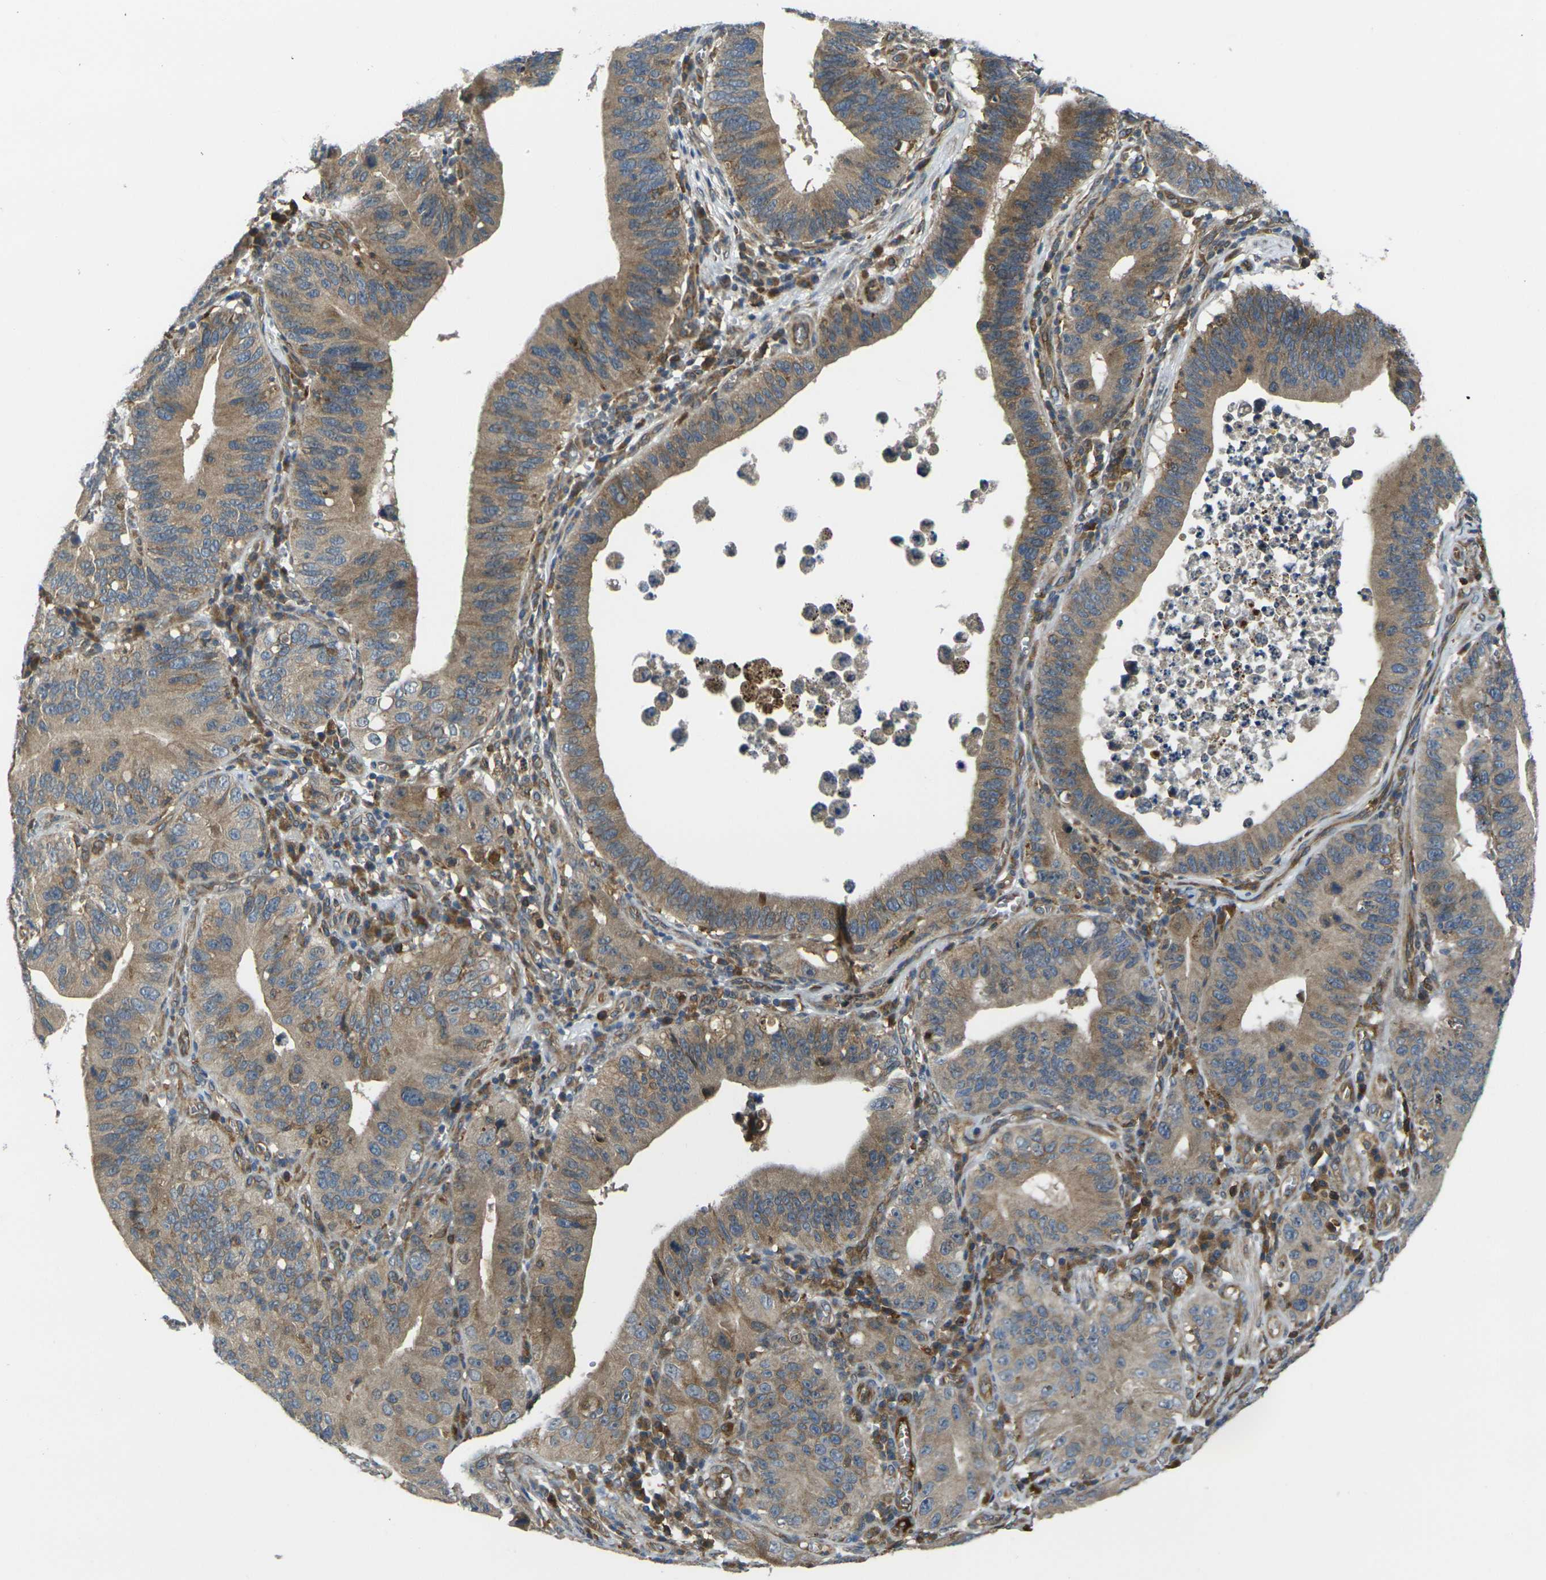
{"staining": {"intensity": "moderate", "quantity": ">75%", "location": "cytoplasmic/membranous"}, "tissue": "stomach cancer", "cell_type": "Tumor cells", "image_type": "cancer", "snomed": [{"axis": "morphology", "description": "Adenocarcinoma, NOS"}, {"axis": "topography", "description": "Stomach"}, {"axis": "topography", "description": "Gastric cardia"}], "caption": "Adenocarcinoma (stomach) was stained to show a protein in brown. There is medium levels of moderate cytoplasmic/membranous positivity in about >75% of tumor cells.", "gene": "FZD1", "patient": {"sex": "male", "age": 59}}